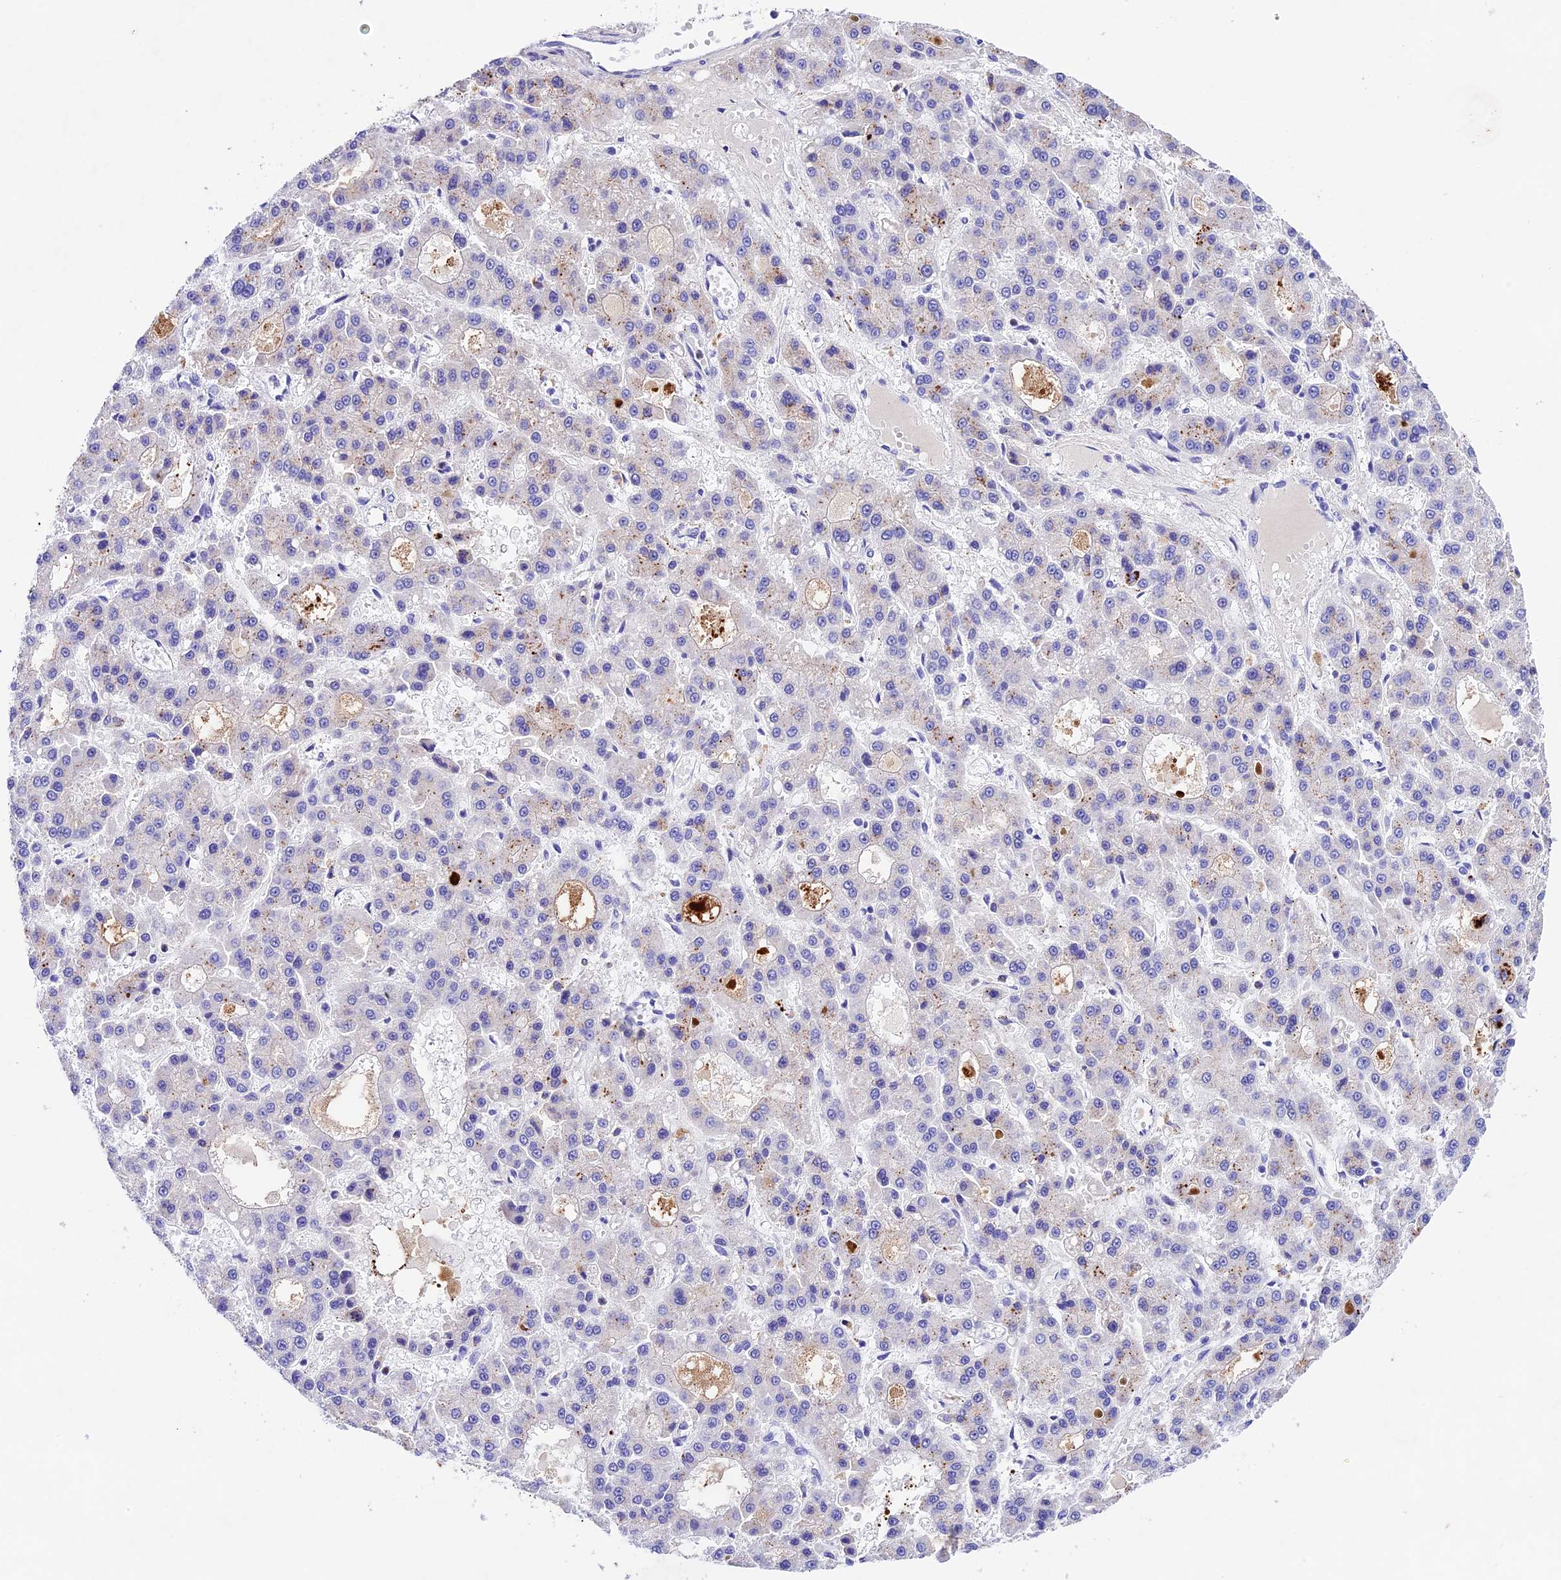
{"staining": {"intensity": "negative", "quantity": "none", "location": "none"}, "tissue": "liver cancer", "cell_type": "Tumor cells", "image_type": "cancer", "snomed": [{"axis": "morphology", "description": "Carcinoma, Hepatocellular, NOS"}, {"axis": "topography", "description": "Liver"}], "caption": "High magnification brightfield microscopy of liver cancer stained with DAB (brown) and counterstained with hematoxylin (blue): tumor cells show no significant expression. The staining was performed using DAB (3,3'-diaminobenzidine) to visualize the protein expression in brown, while the nuclei were stained in blue with hematoxylin (Magnification: 20x).", "gene": "PSG11", "patient": {"sex": "male", "age": 70}}